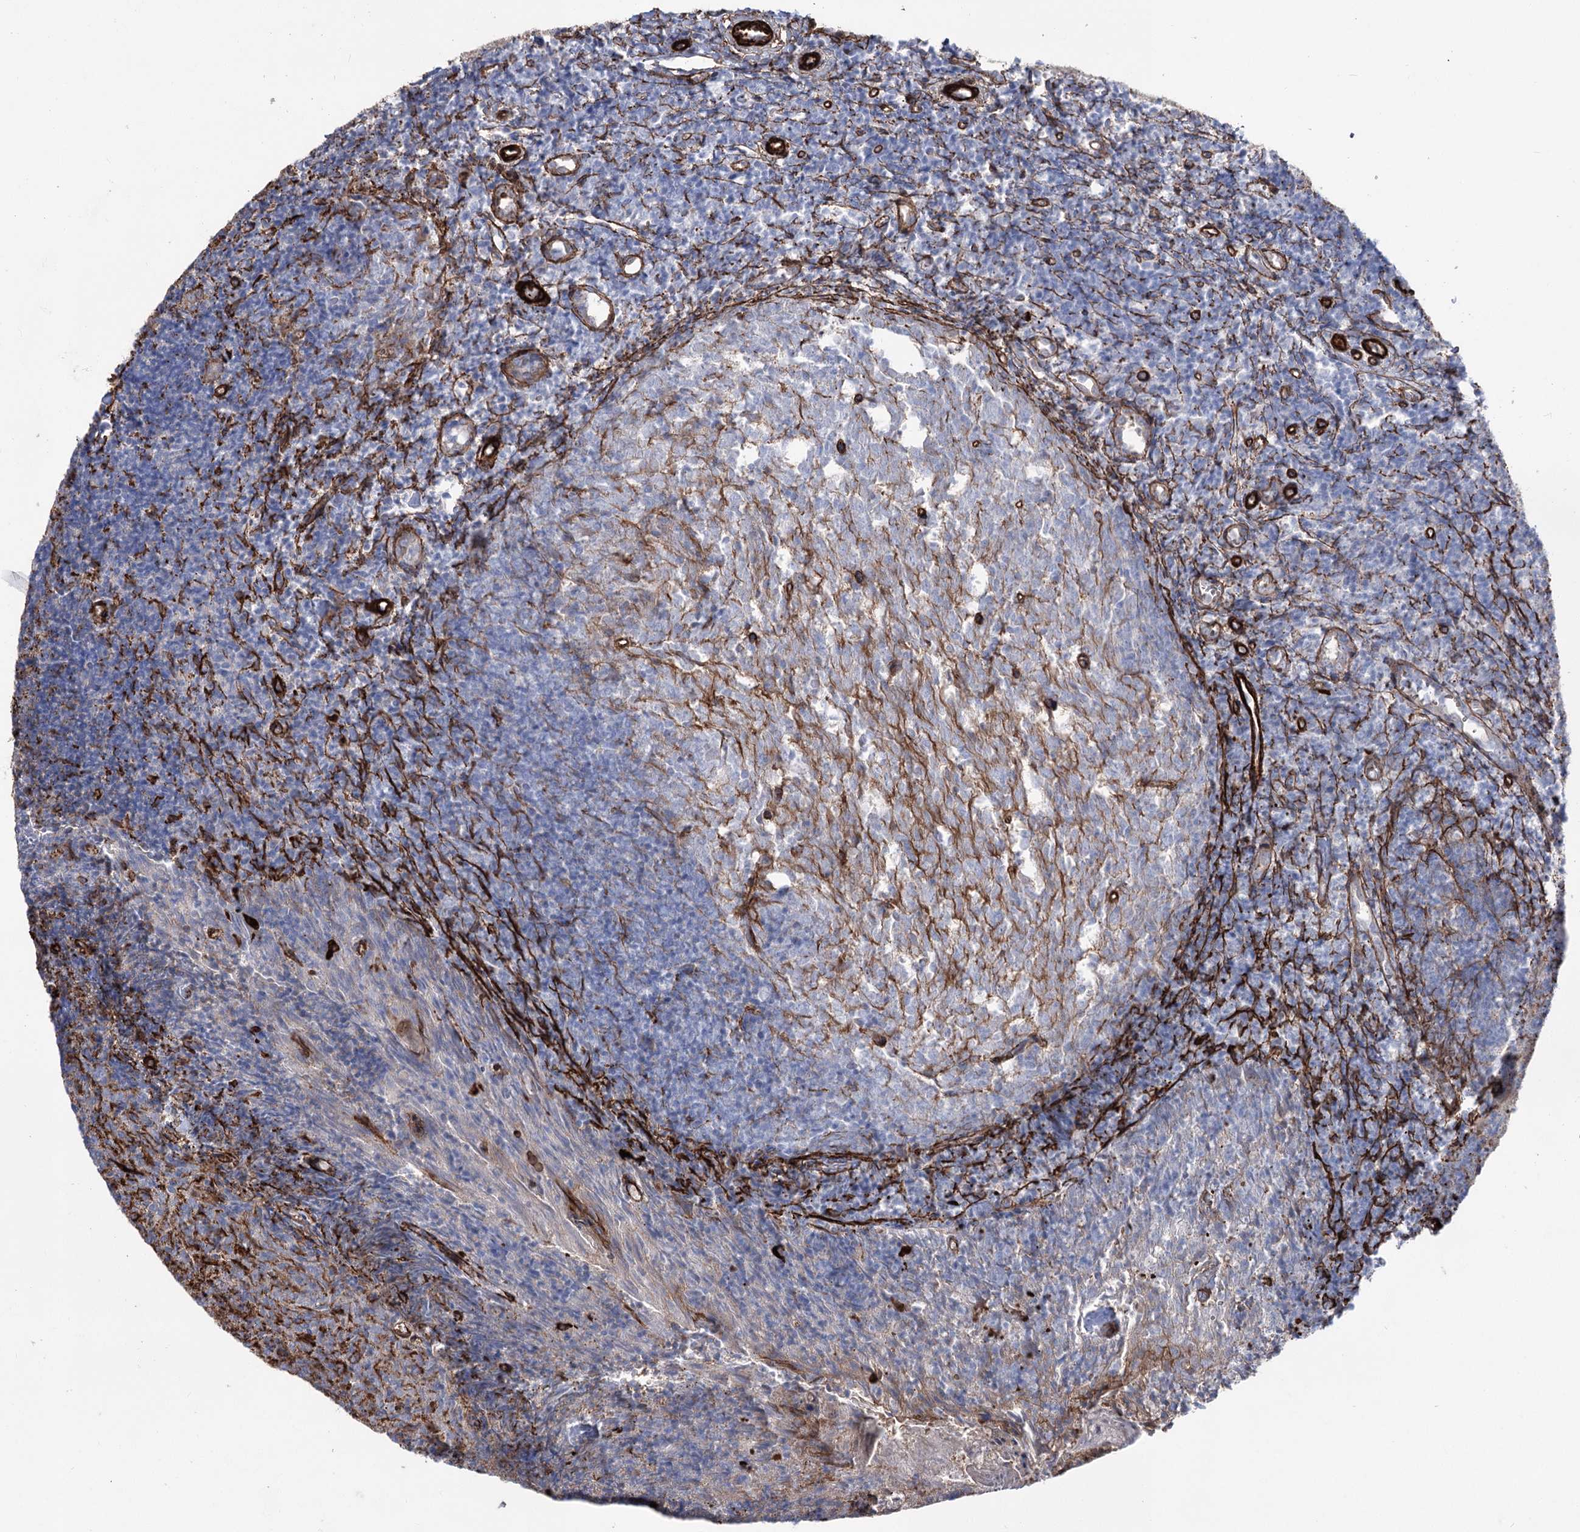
{"staining": {"intensity": "negative", "quantity": "none", "location": "none"}, "tissue": "tonsil", "cell_type": "Germinal center cells", "image_type": "normal", "snomed": [{"axis": "morphology", "description": "Normal tissue, NOS"}, {"axis": "topography", "description": "Tonsil"}], "caption": "DAB immunohistochemical staining of benign human tonsil demonstrates no significant positivity in germinal center cells. (Brightfield microscopy of DAB (3,3'-diaminobenzidine) immunohistochemistry (IHC) at high magnification).", "gene": "ARHGAP20", "patient": {"sex": "female", "age": 10}}